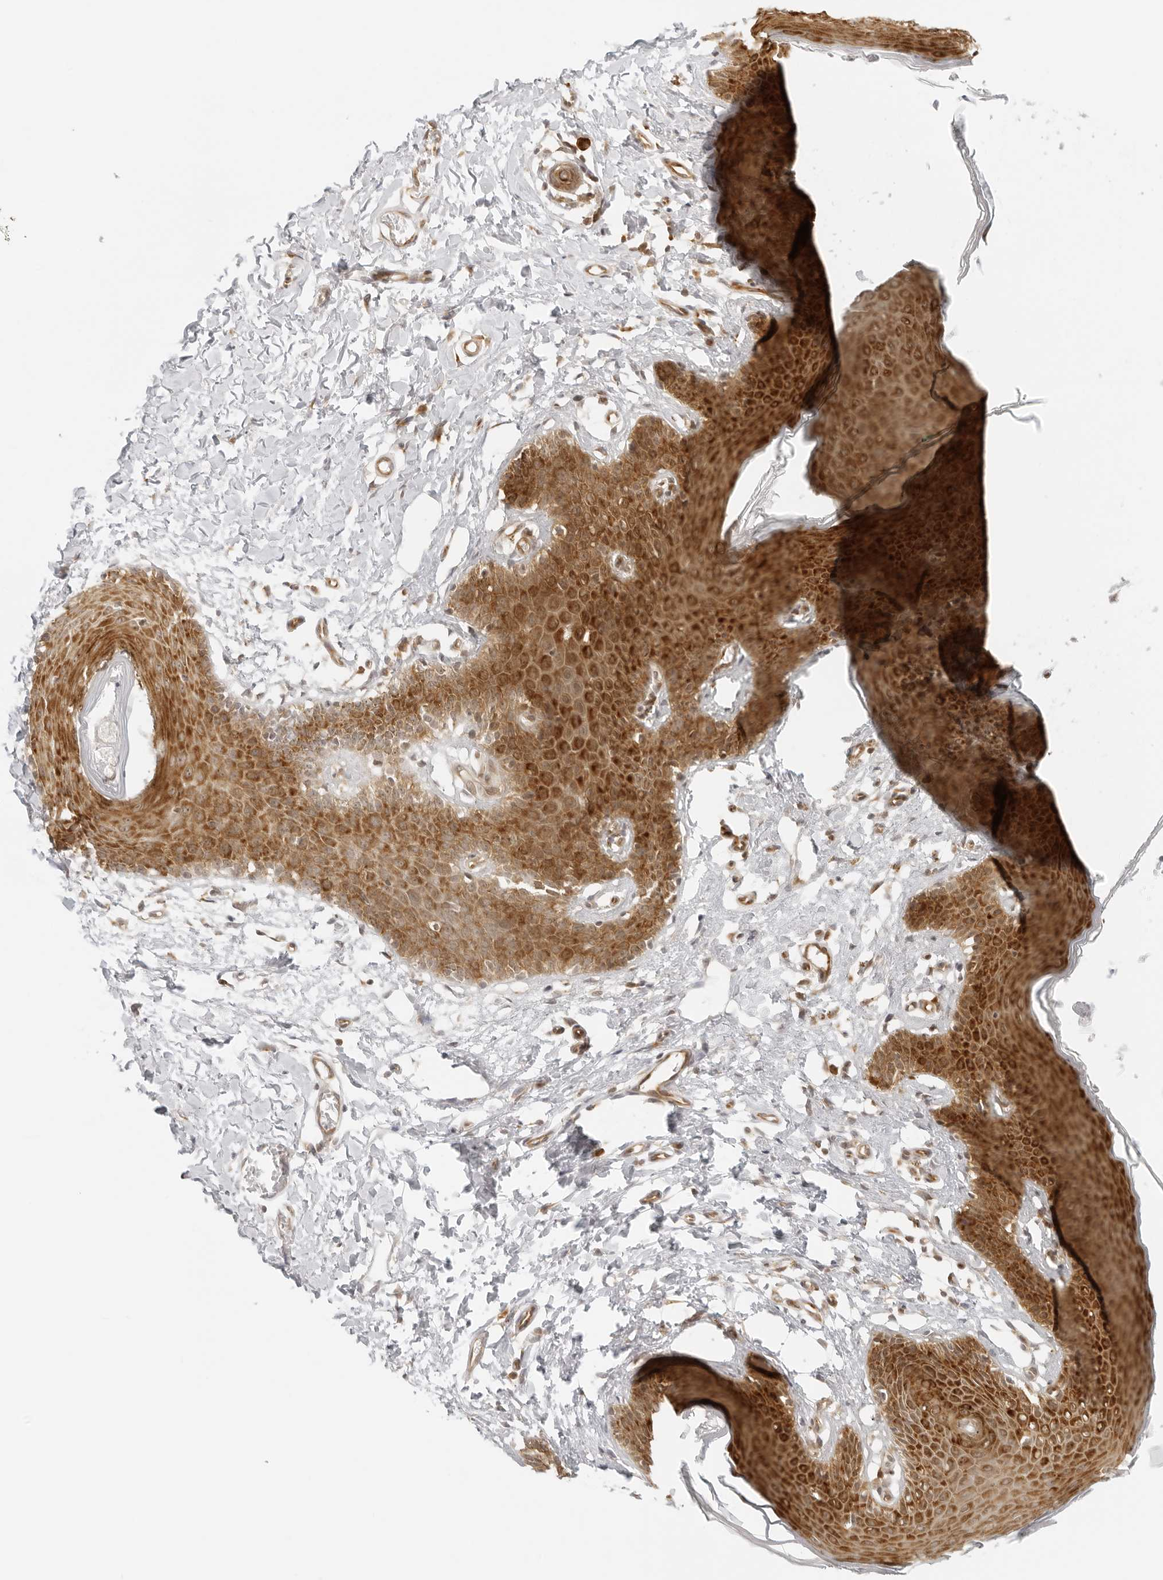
{"staining": {"intensity": "strong", "quantity": ">75%", "location": "cytoplasmic/membranous"}, "tissue": "skin", "cell_type": "Epidermal cells", "image_type": "normal", "snomed": [{"axis": "morphology", "description": "Normal tissue, NOS"}, {"axis": "topography", "description": "Vulva"}], "caption": "This micrograph shows unremarkable skin stained with immunohistochemistry to label a protein in brown. The cytoplasmic/membranous of epidermal cells show strong positivity for the protein. Nuclei are counter-stained blue.", "gene": "EIF4G1", "patient": {"sex": "female", "age": 66}}